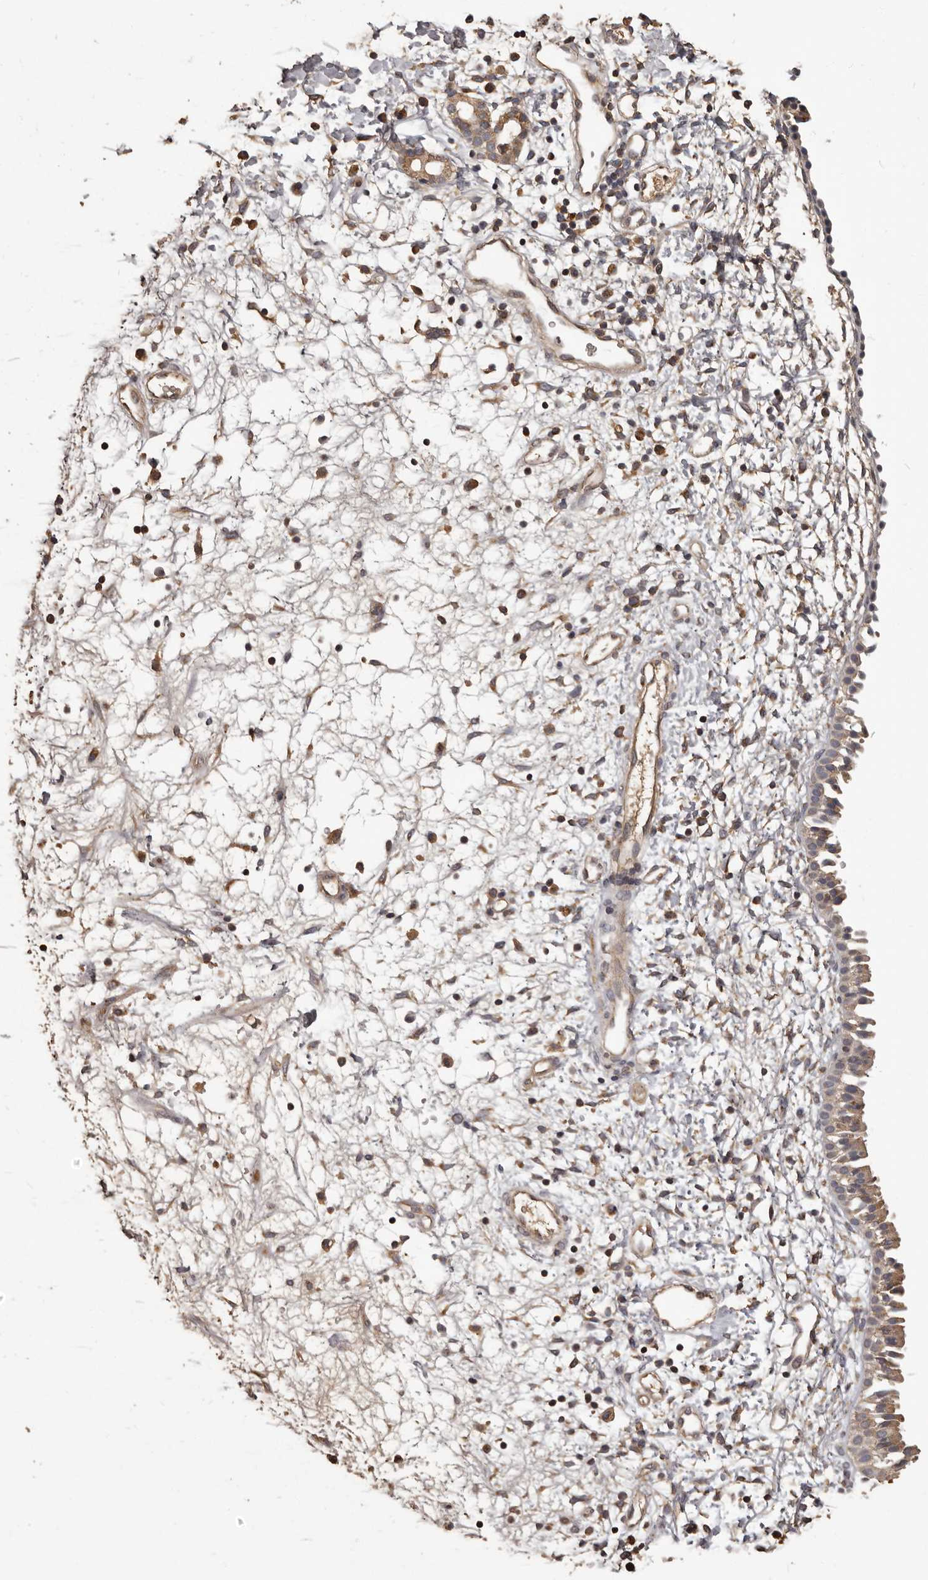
{"staining": {"intensity": "moderate", "quantity": ">75%", "location": "cytoplasmic/membranous"}, "tissue": "nasopharynx", "cell_type": "Respiratory epithelial cells", "image_type": "normal", "snomed": [{"axis": "morphology", "description": "Normal tissue, NOS"}, {"axis": "topography", "description": "Nasopharynx"}], "caption": "Immunohistochemical staining of unremarkable nasopharynx reveals moderate cytoplasmic/membranous protein staining in approximately >75% of respiratory epithelial cells.", "gene": "MGAT5", "patient": {"sex": "male", "age": 22}}